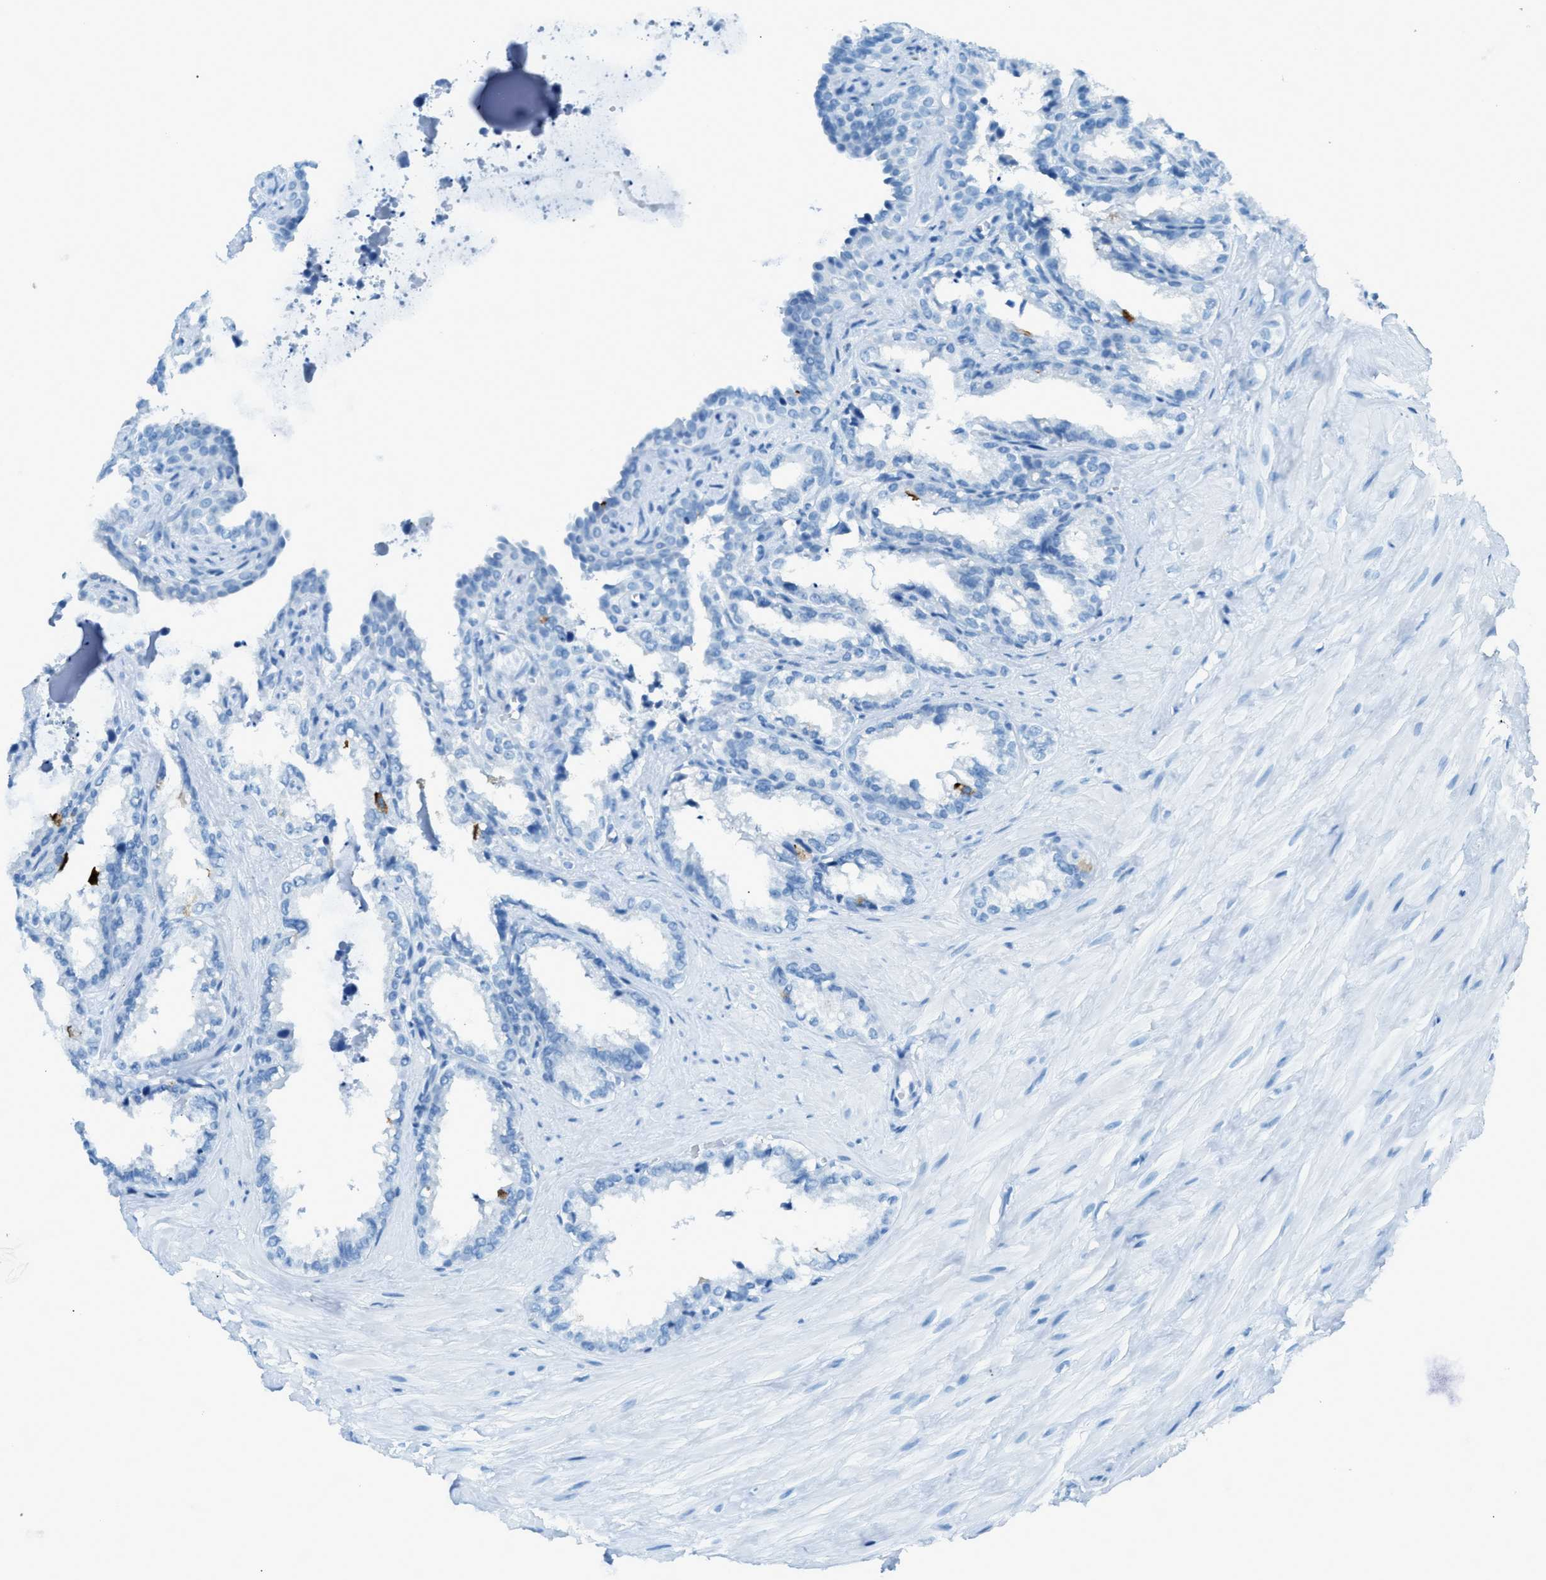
{"staining": {"intensity": "strong", "quantity": "<25%", "location": "cytoplasmic/membranous"}, "tissue": "seminal vesicle", "cell_type": "Glandular cells", "image_type": "normal", "snomed": [{"axis": "morphology", "description": "Normal tissue, NOS"}, {"axis": "topography", "description": "Seminal veicle"}], "caption": "Brown immunohistochemical staining in unremarkable human seminal vesicle reveals strong cytoplasmic/membranous expression in approximately <25% of glandular cells. Ihc stains the protein of interest in brown and the nuclei are stained blue.", "gene": "C21orf62", "patient": {"sex": "male", "age": 64}}